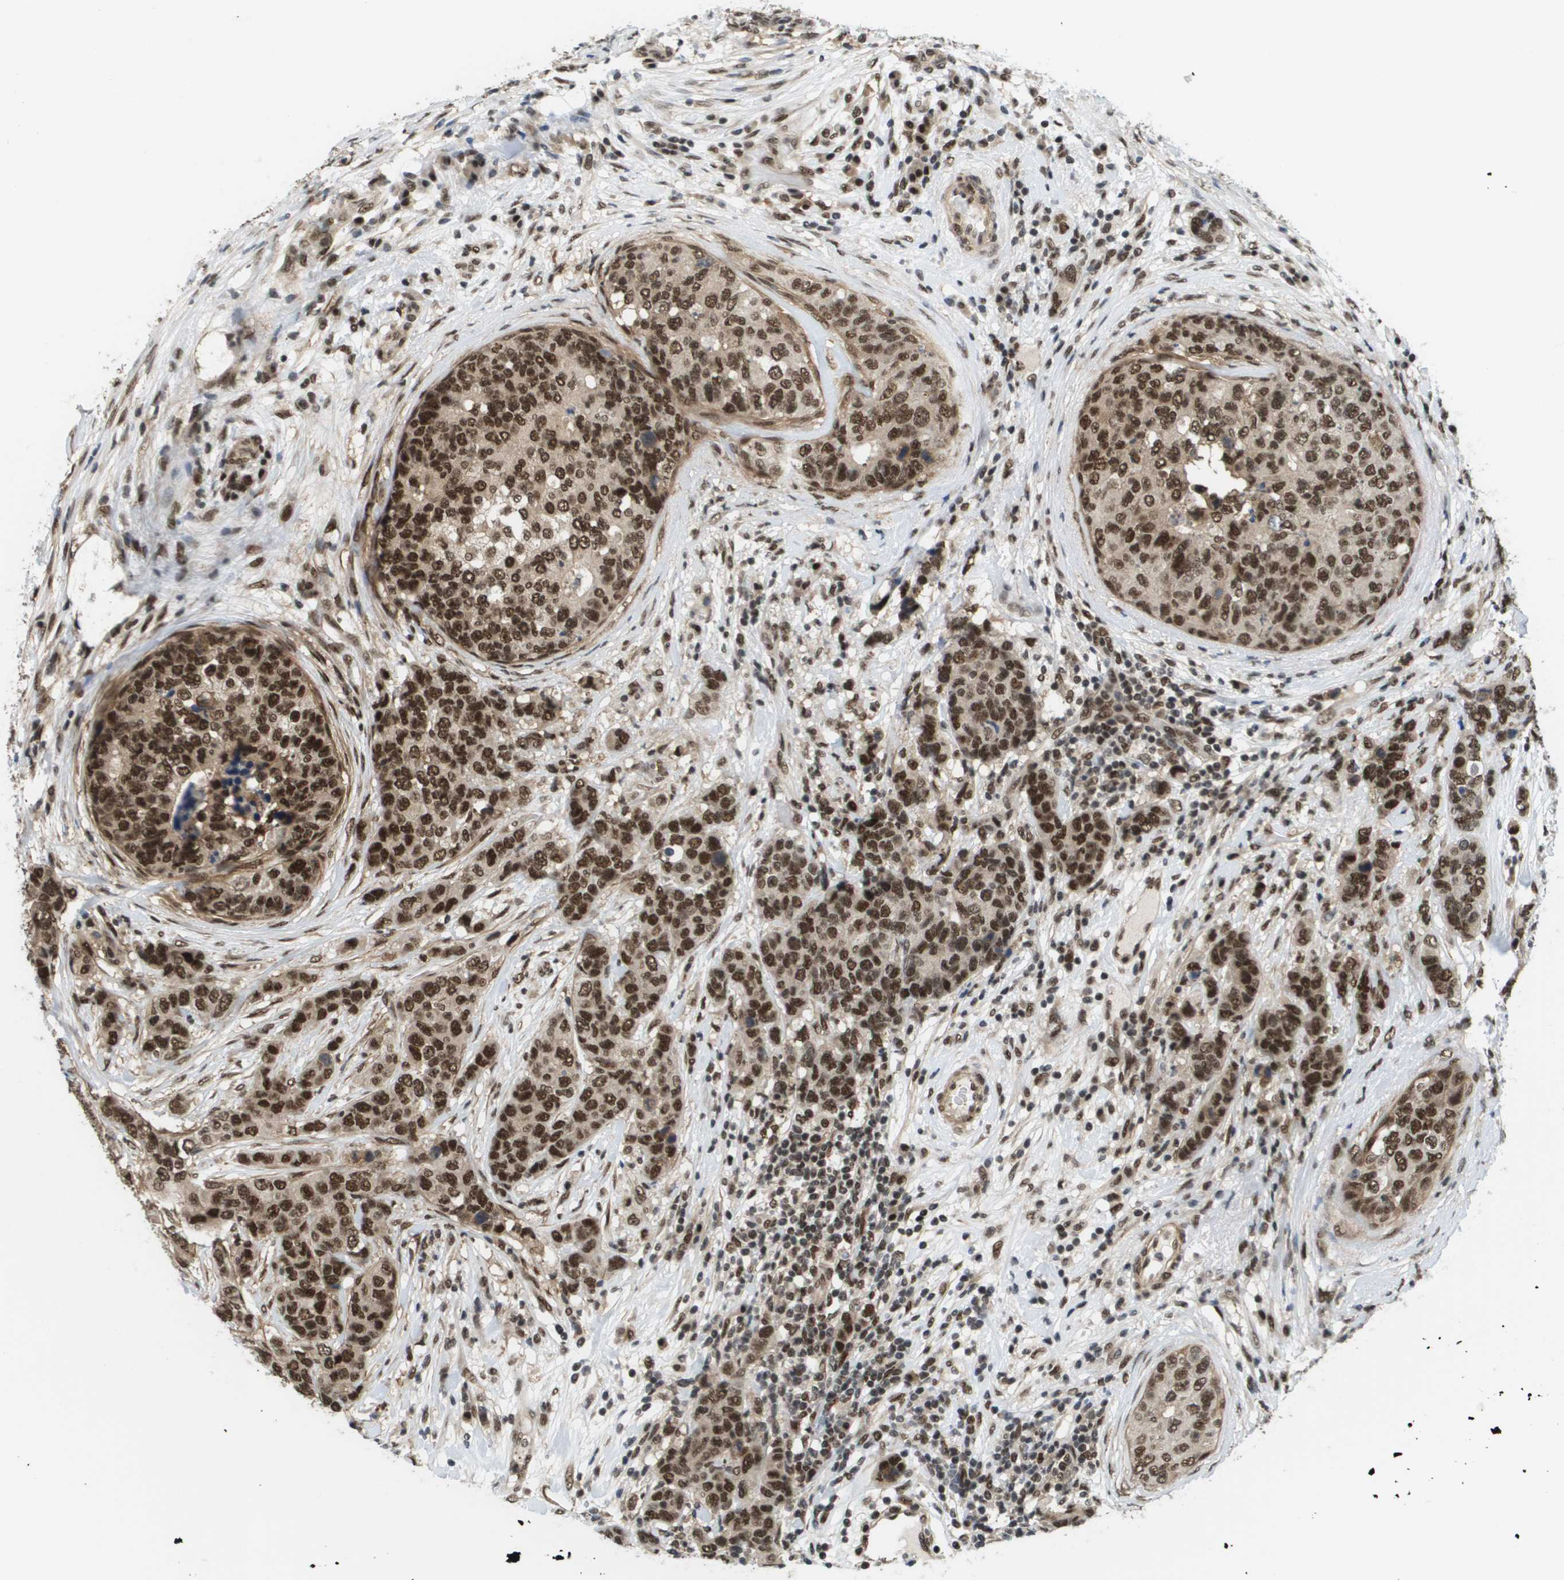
{"staining": {"intensity": "strong", "quantity": ">75%", "location": "cytoplasmic/membranous,nuclear"}, "tissue": "breast cancer", "cell_type": "Tumor cells", "image_type": "cancer", "snomed": [{"axis": "morphology", "description": "Lobular carcinoma"}, {"axis": "topography", "description": "Breast"}], "caption": "Lobular carcinoma (breast) was stained to show a protein in brown. There is high levels of strong cytoplasmic/membranous and nuclear staining in about >75% of tumor cells.", "gene": "PRCC", "patient": {"sex": "female", "age": 59}}